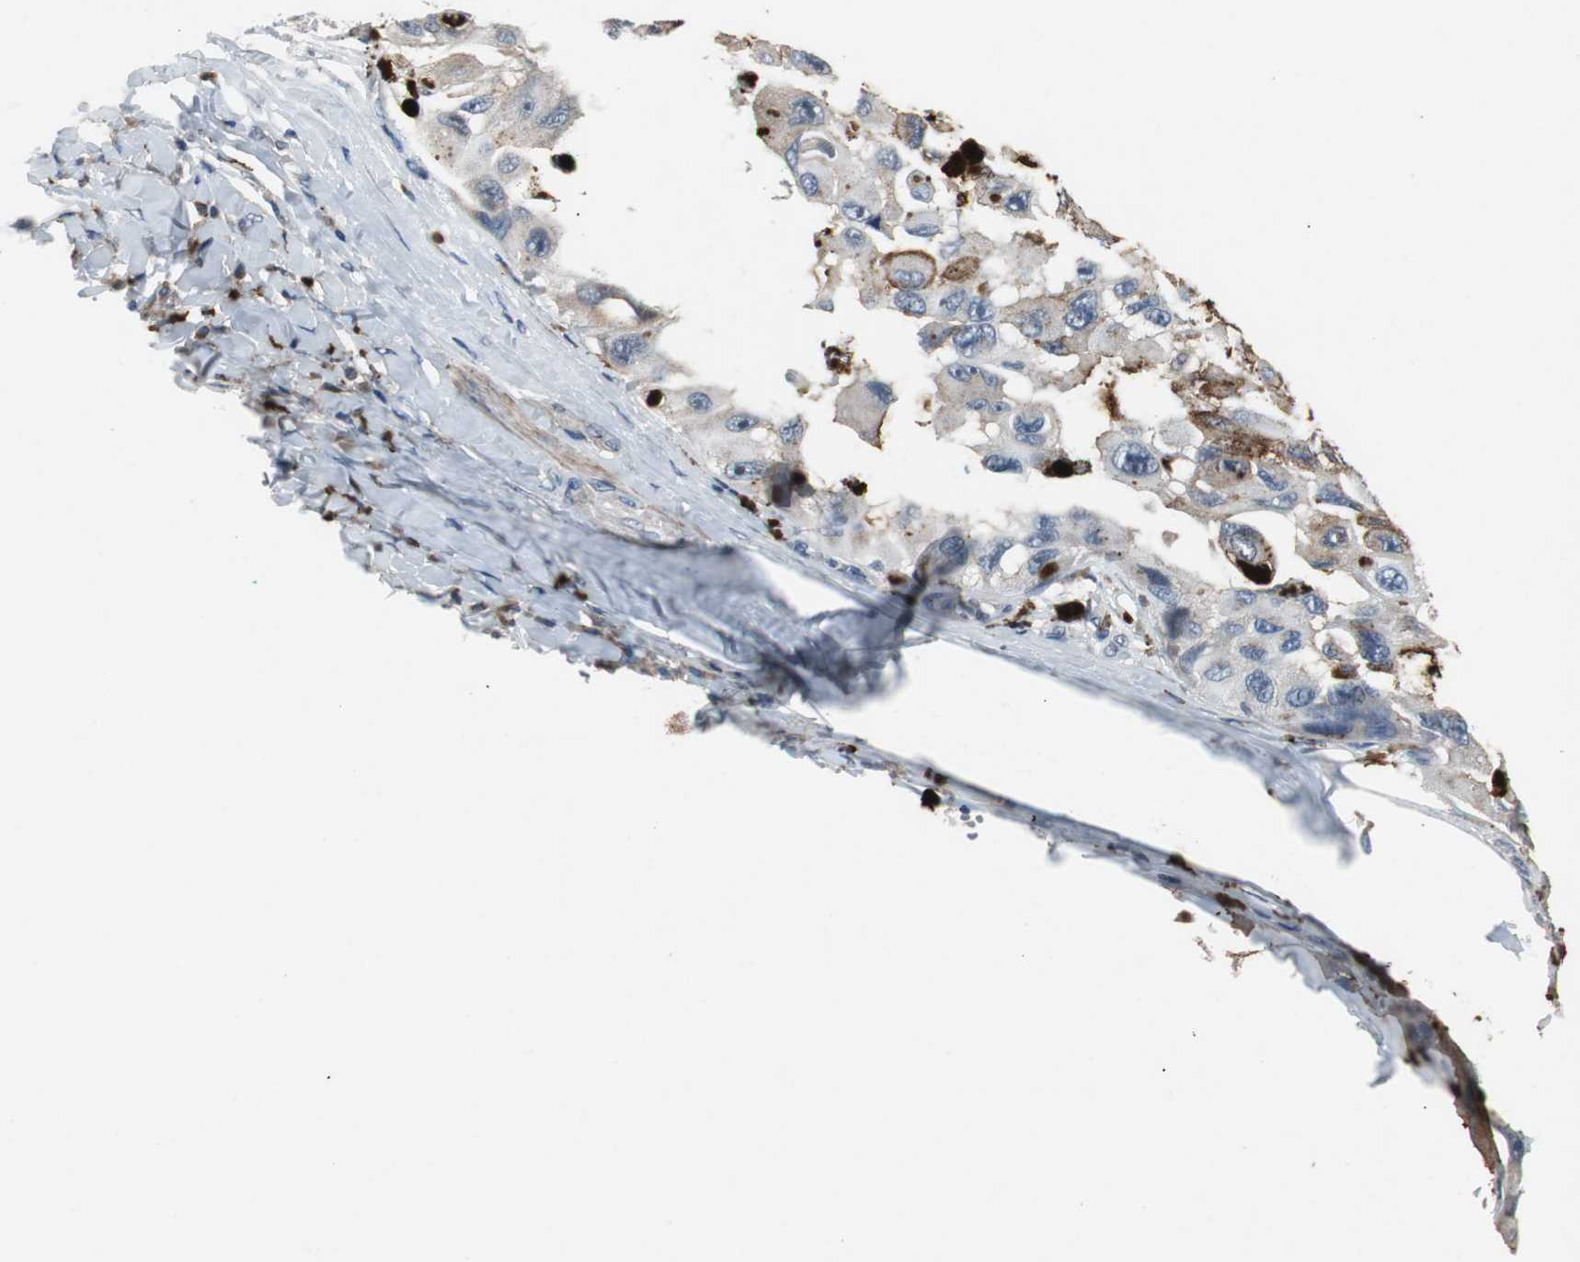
{"staining": {"intensity": "weak", "quantity": "25%-75%", "location": "cytoplasmic/membranous"}, "tissue": "melanoma", "cell_type": "Tumor cells", "image_type": "cancer", "snomed": [{"axis": "morphology", "description": "Malignant melanoma, NOS"}, {"axis": "topography", "description": "Skin"}], "caption": "Brown immunohistochemical staining in human malignant melanoma reveals weak cytoplasmic/membranous positivity in about 25%-75% of tumor cells.", "gene": "PCYT1B", "patient": {"sex": "female", "age": 73}}